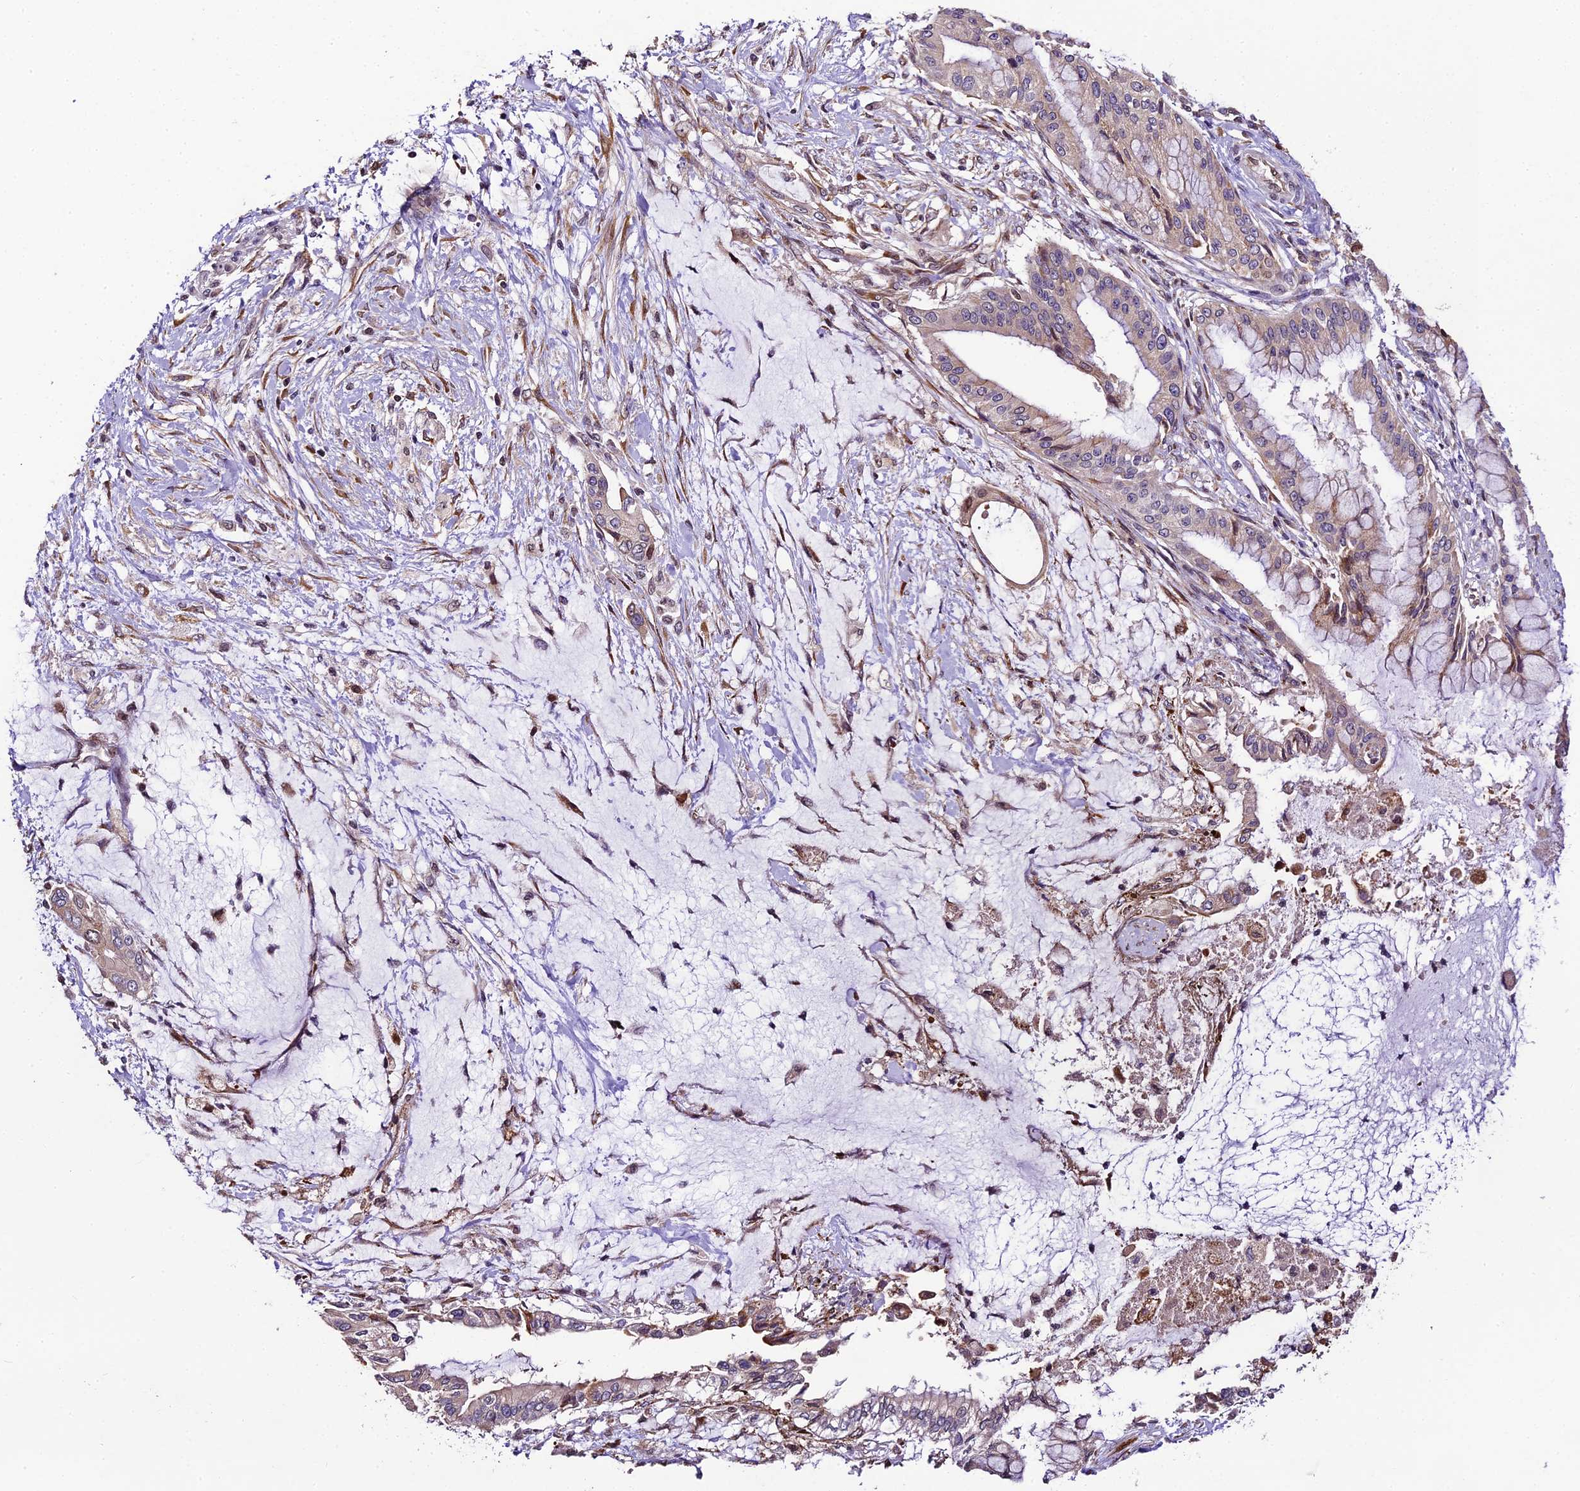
{"staining": {"intensity": "moderate", "quantity": "<25%", "location": "cytoplasmic/membranous"}, "tissue": "pancreatic cancer", "cell_type": "Tumor cells", "image_type": "cancer", "snomed": [{"axis": "morphology", "description": "Adenocarcinoma, NOS"}, {"axis": "topography", "description": "Pancreas"}], "caption": "Immunohistochemical staining of adenocarcinoma (pancreatic) reveals moderate cytoplasmic/membranous protein staining in about <25% of tumor cells.", "gene": "TRIM22", "patient": {"sex": "male", "age": 46}}